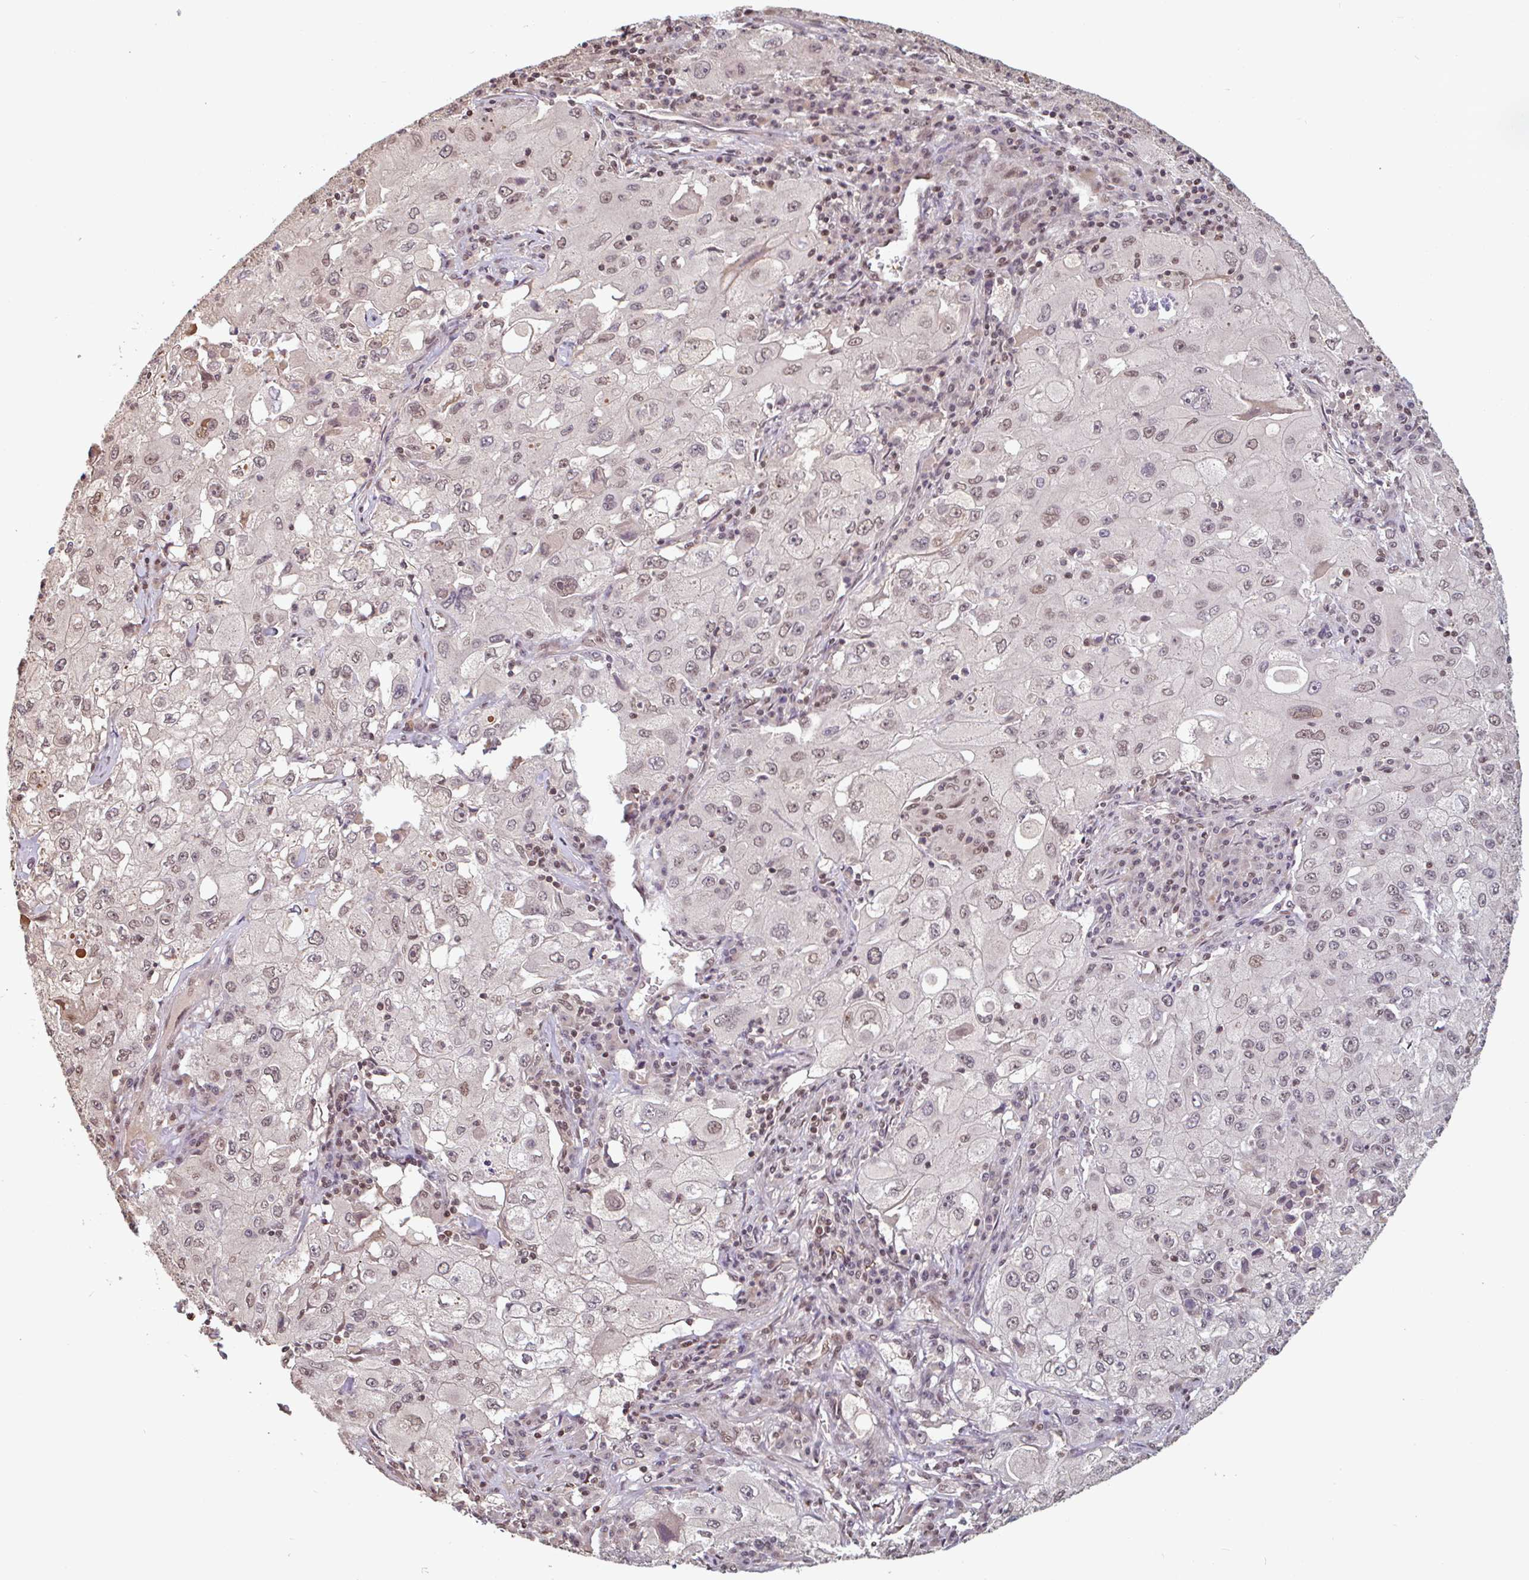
{"staining": {"intensity": "weak", "quantity": "25%-75%", "location": "nuclear"}, "tissue": "lung cancer", "cell_type": "Tumor cells", "image_type": "cancer", "snomed": [{"axis": "morphology", "description": "Squamous cell carcinoma, NOS"}, {"axis": "topography", "description": "Lung"}], "caption": "Immunohistochemistry (DAB (3,3'-diaminobenzidine)) staining of human lung cancer shows weak nuclear protein staining in approximately 25%-75% of tumor cells. The staining was performed using DAB, with brown indicating positive protein expression. Nuclei are stained blue with hematoxylin.", "gene": "DR1", "patient": {"sex": "male", "age": 63}}